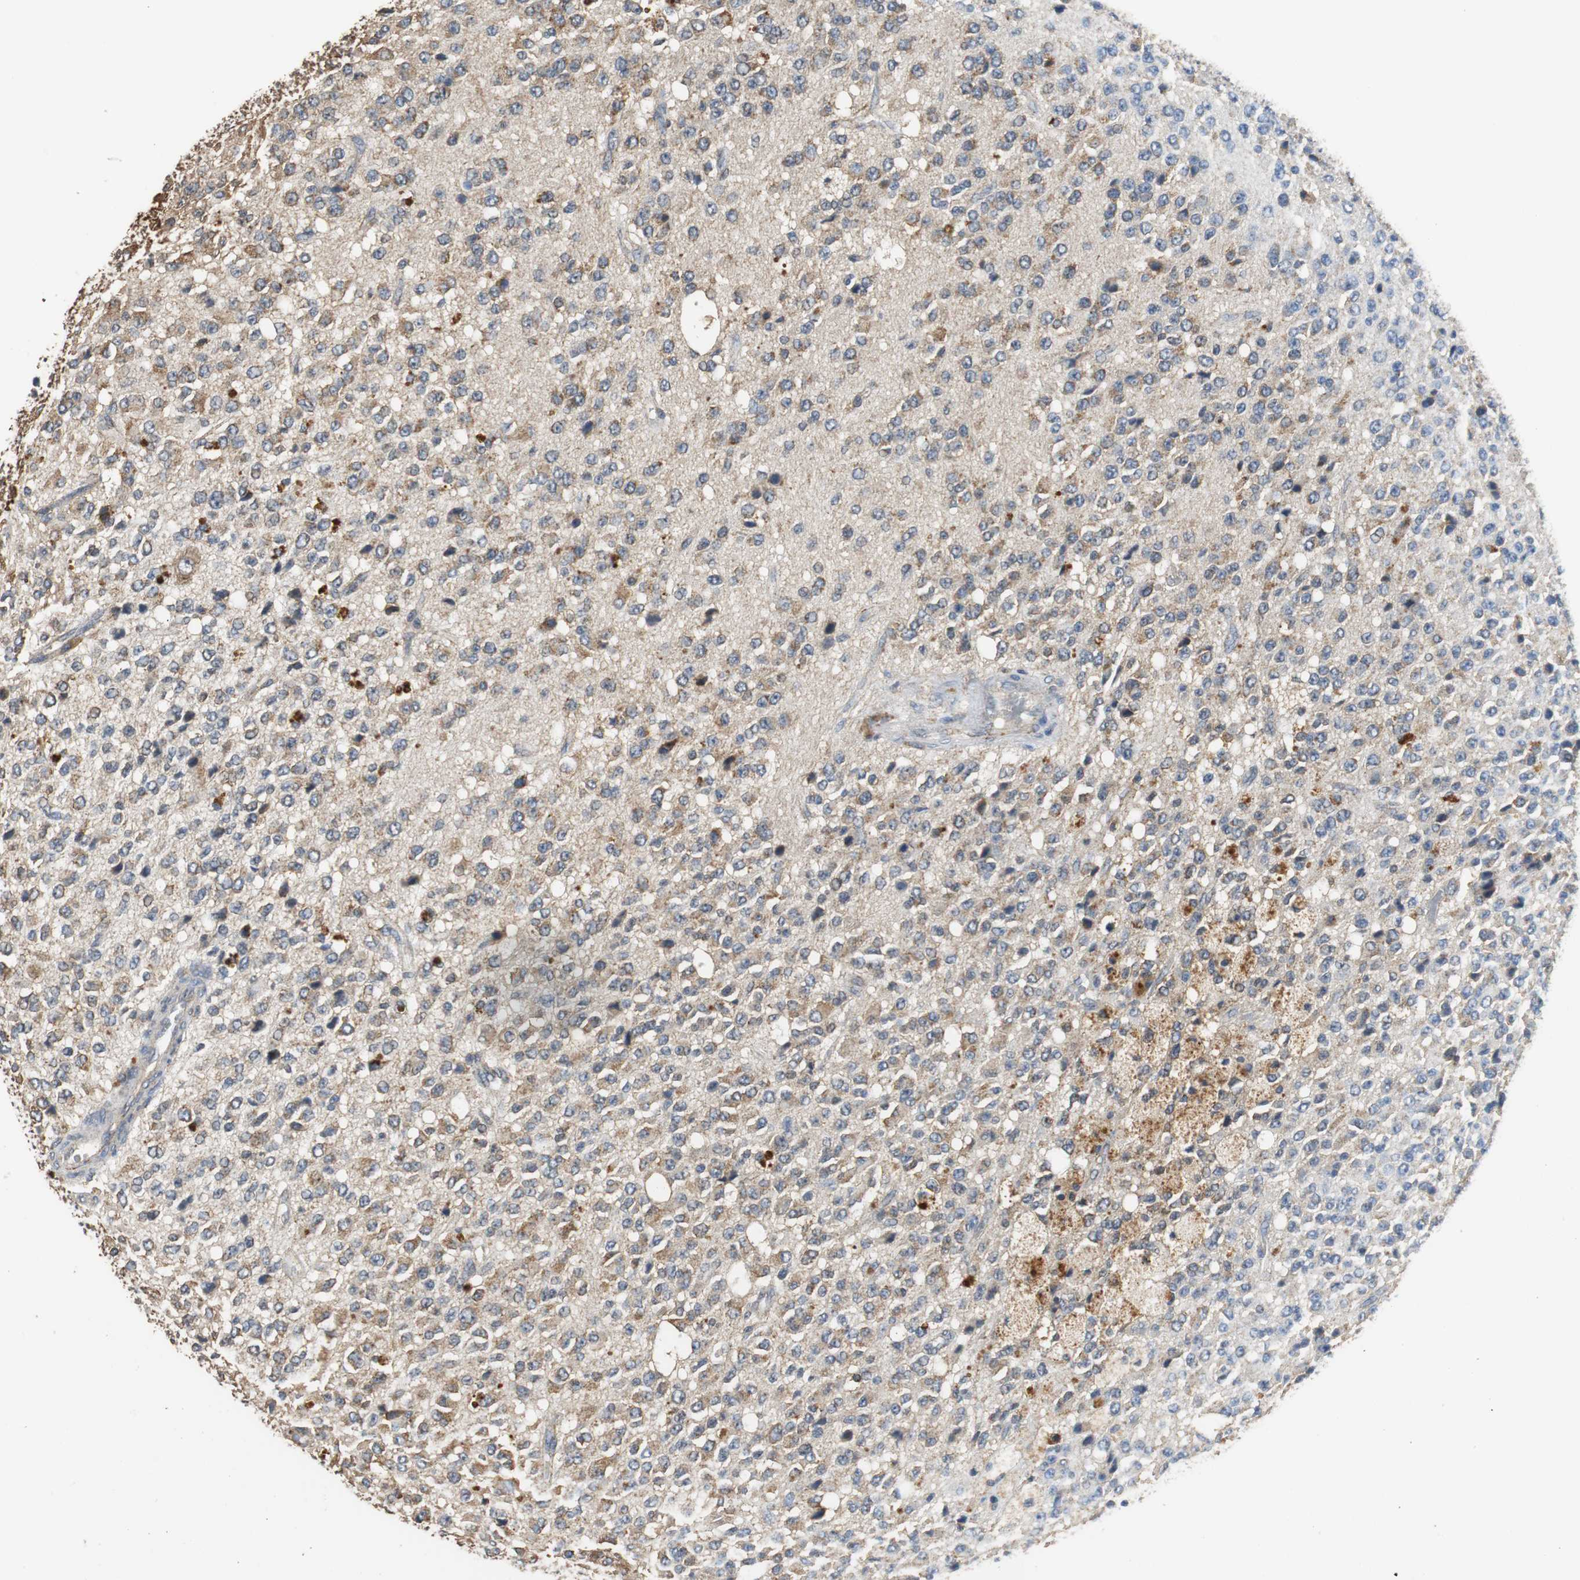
{"staining": {"intensity": "weak", "quantity": "25%-75%", "location": "cytoplasmic/membranous"}, "tissue": "glioma", "cell_type": "Tumor cells", "image_type": "cancer", "snomed": [{"axis": "morphology", "description": "Glioma, malignant, High grade"}, {"axis": "topography", "description": "pancreas cauda"}], "caption": "Protein staining exhibits weak cytoplasmic/membranous staining in approximately 25%-75% of tumor cells in glioma.", "gene": "NNT", "patient": {"sex": "male", "age": 60}}